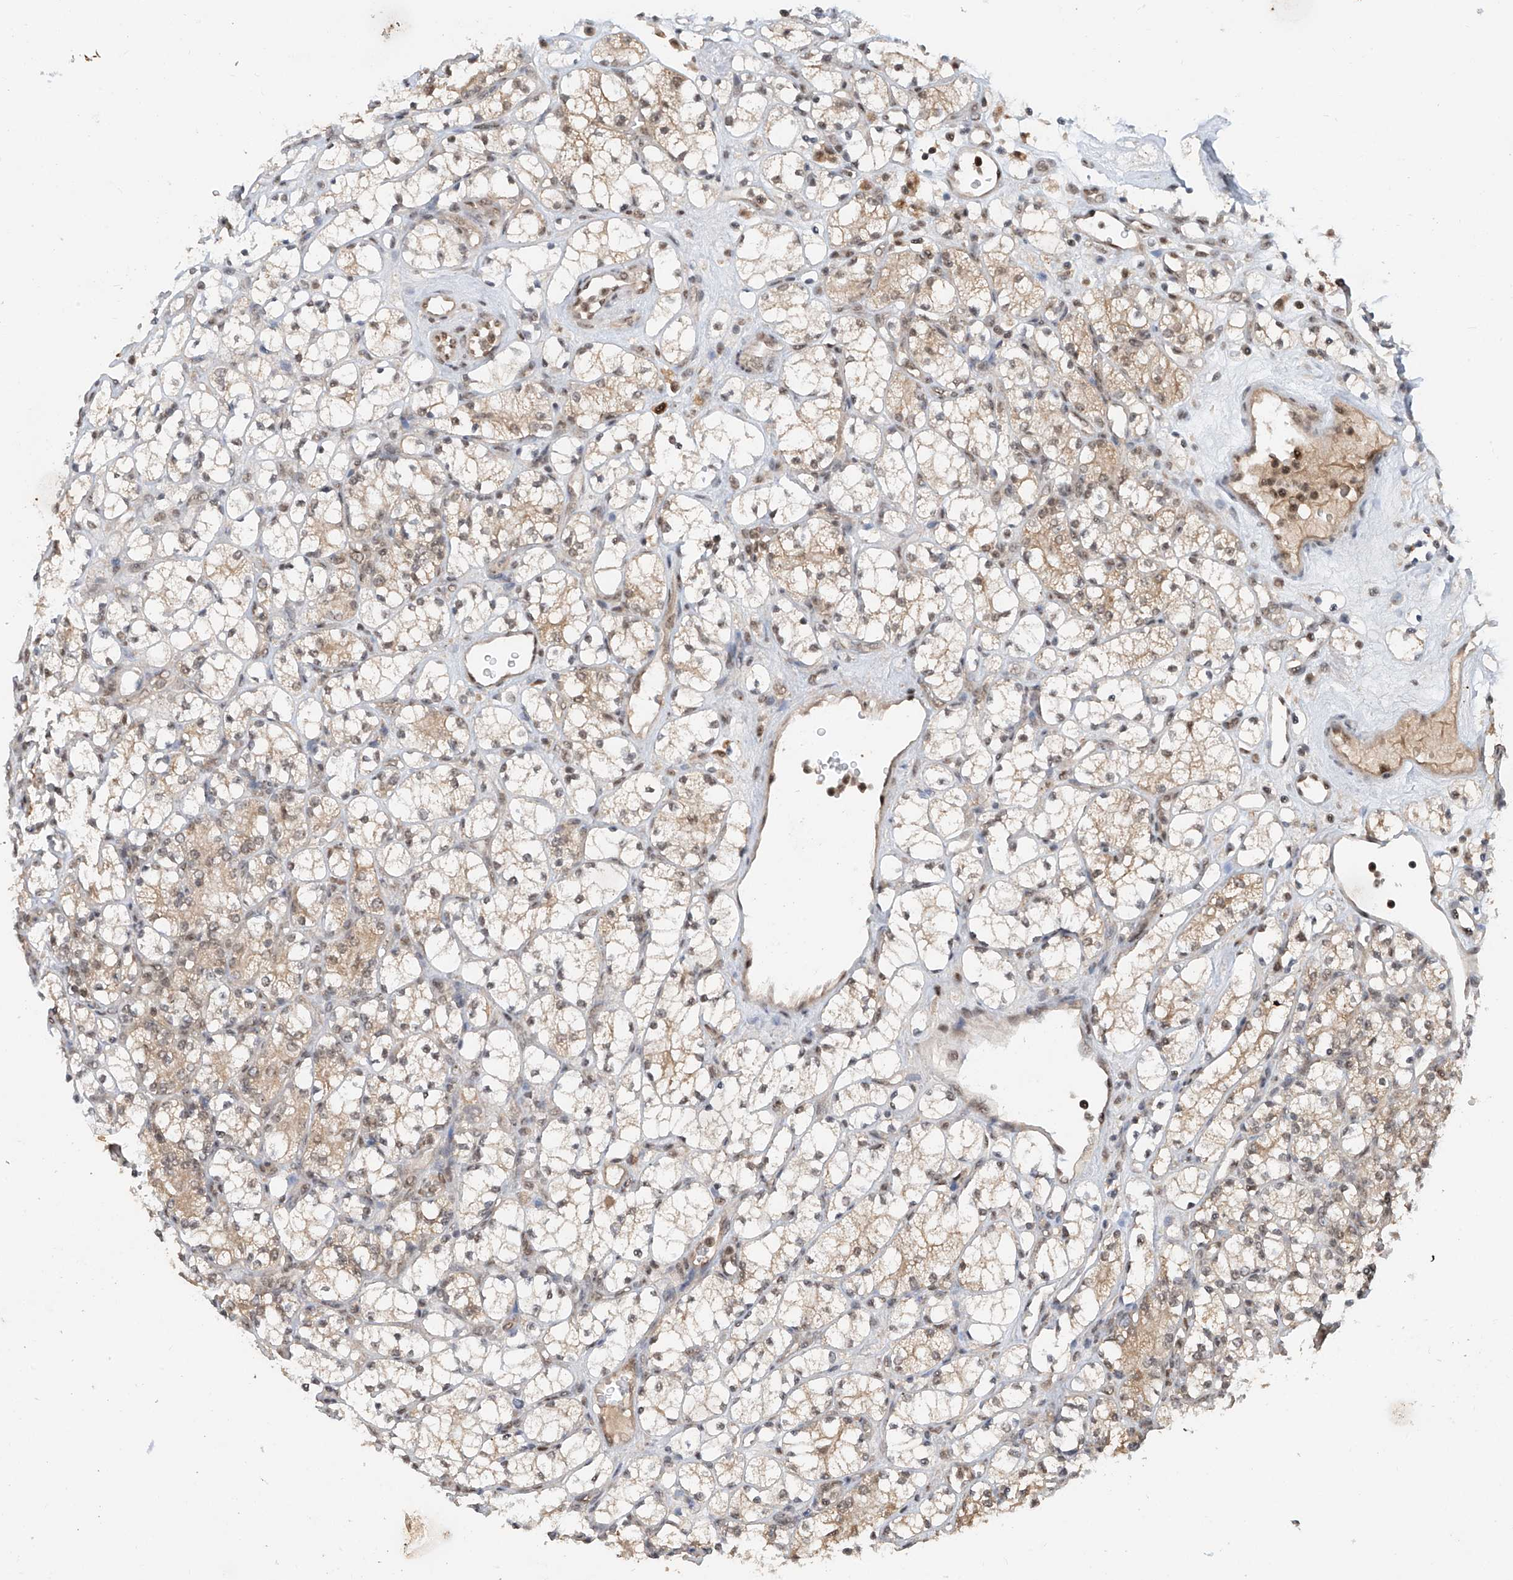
{"staining": {"intensity": "weak", "quantity": ">75%", "location": "cytoplasmic/membranous,nuclear"}, "tissue": "renal cancer", "cell_type": "Tumor cells", "image_type": "cancer", "snomed": [{"axis": "morphology", "description": "Adenocarcinoma, NOS"}, {"axis": "topography", "description": "Kidney"}], "caption": "The histopathology image reveals staining of renal adenocarcinoma, revealing weak cytoplasmic/membranous and nuclear protein expression (brown color) within tumor cells.", "gene": "RPAIN", "patient": {"sex": "male", "age": 77}}